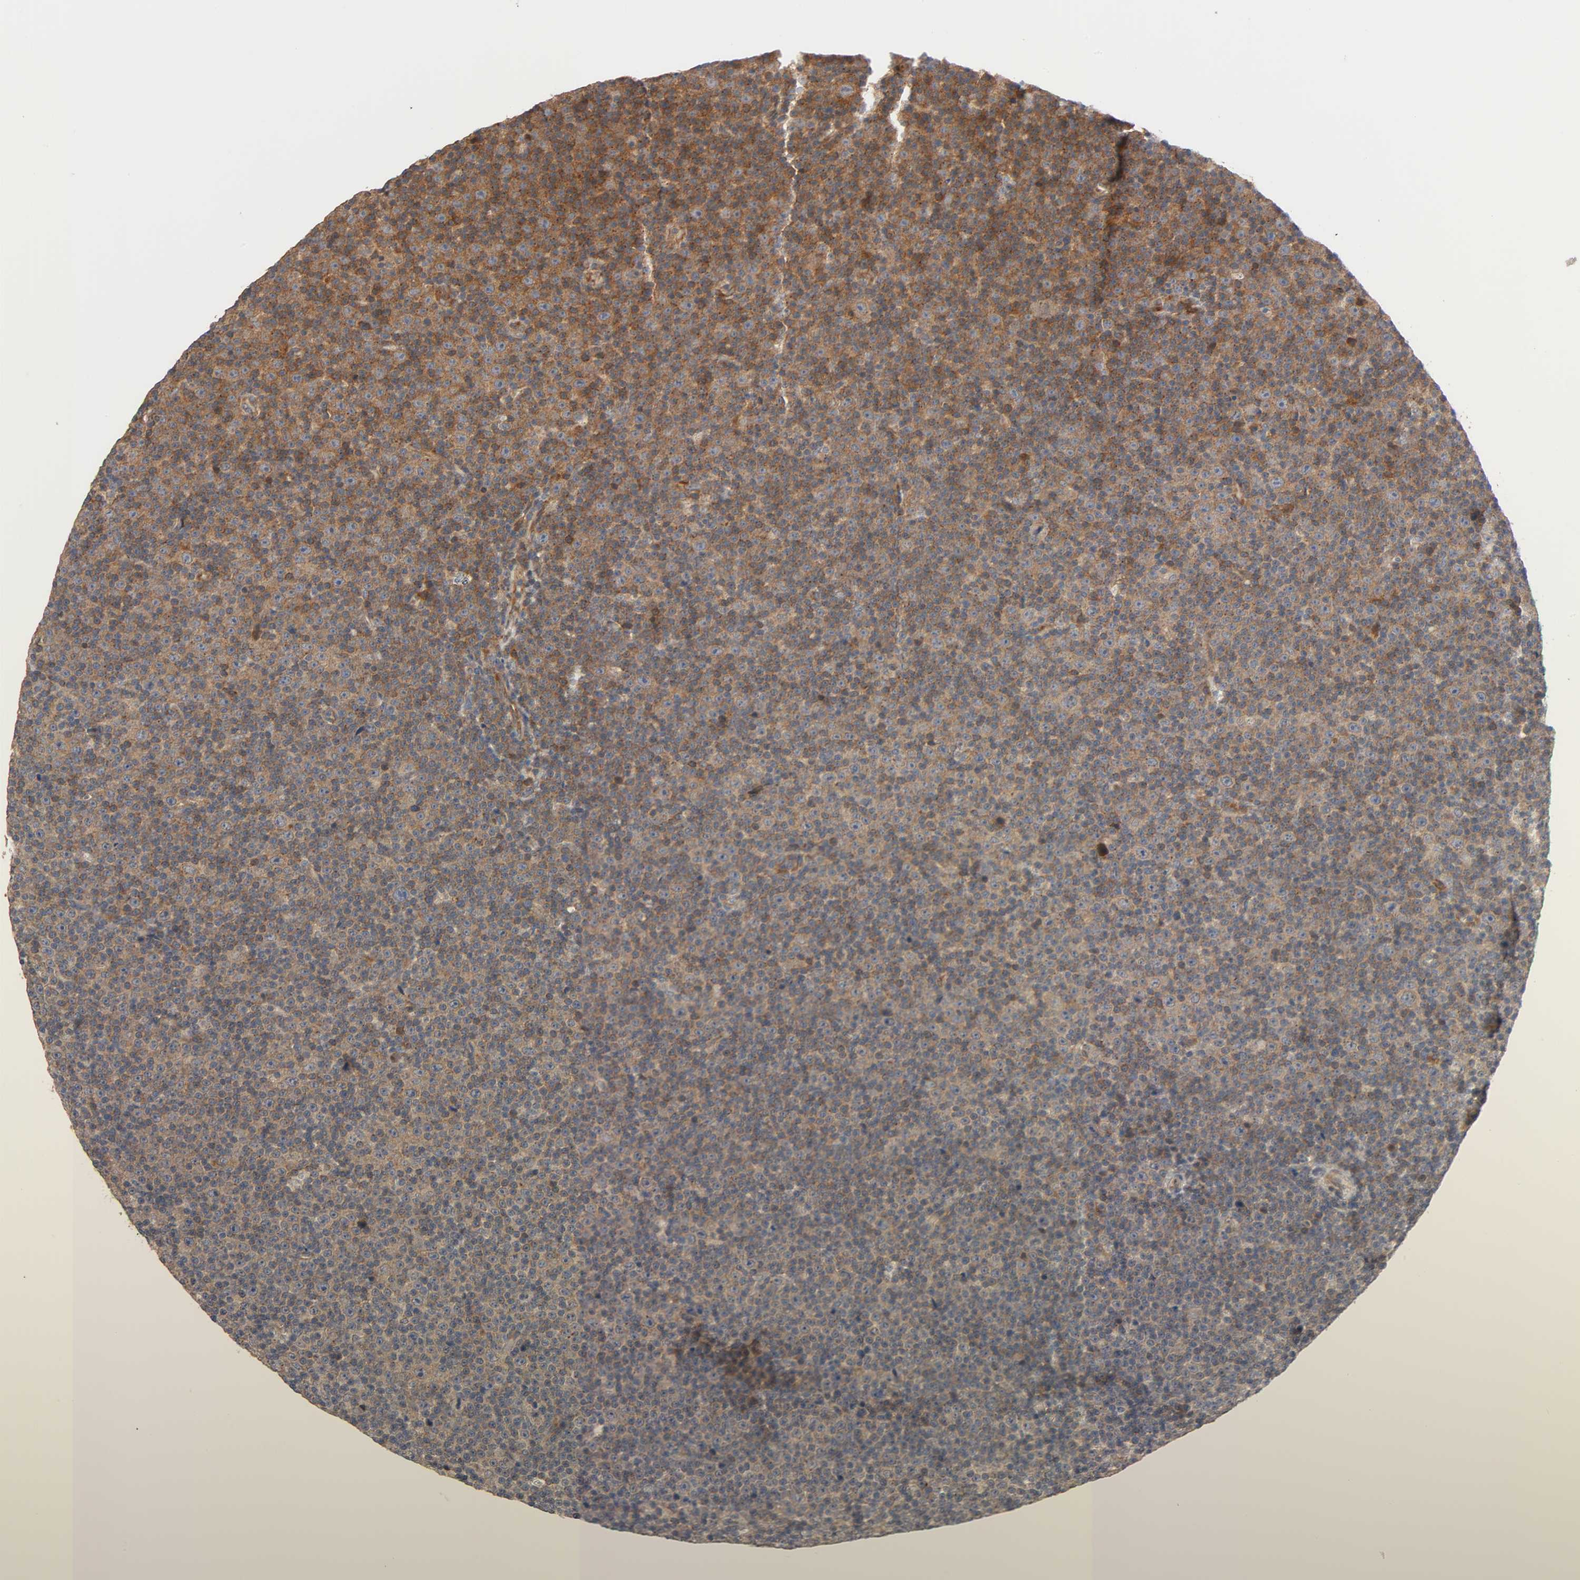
{"staining": {"intensity": "moderate", "quantity": ">75%", "location": "cytoplasmic/membranous"}, "tissue": "lymphoma", "cell_type": "Tumor cells", "image_type": "cancer", "snomed": [{"axis": "morphology", "description": "Malignant lymphoma, non-Hodgkin's type, Low grade"}, {"axis": "topography", "description": "Lymph node"}], "caption": "Immunohistochemistry (IHC) image of lymphoma stained for a protein (brown), which demonstrates medium levels of moderate cytoplasmic/membranous staining in approximately >75% of tumor cells.", "gene": "NEMF", "patient": {"sex": "female", "age": 67}}